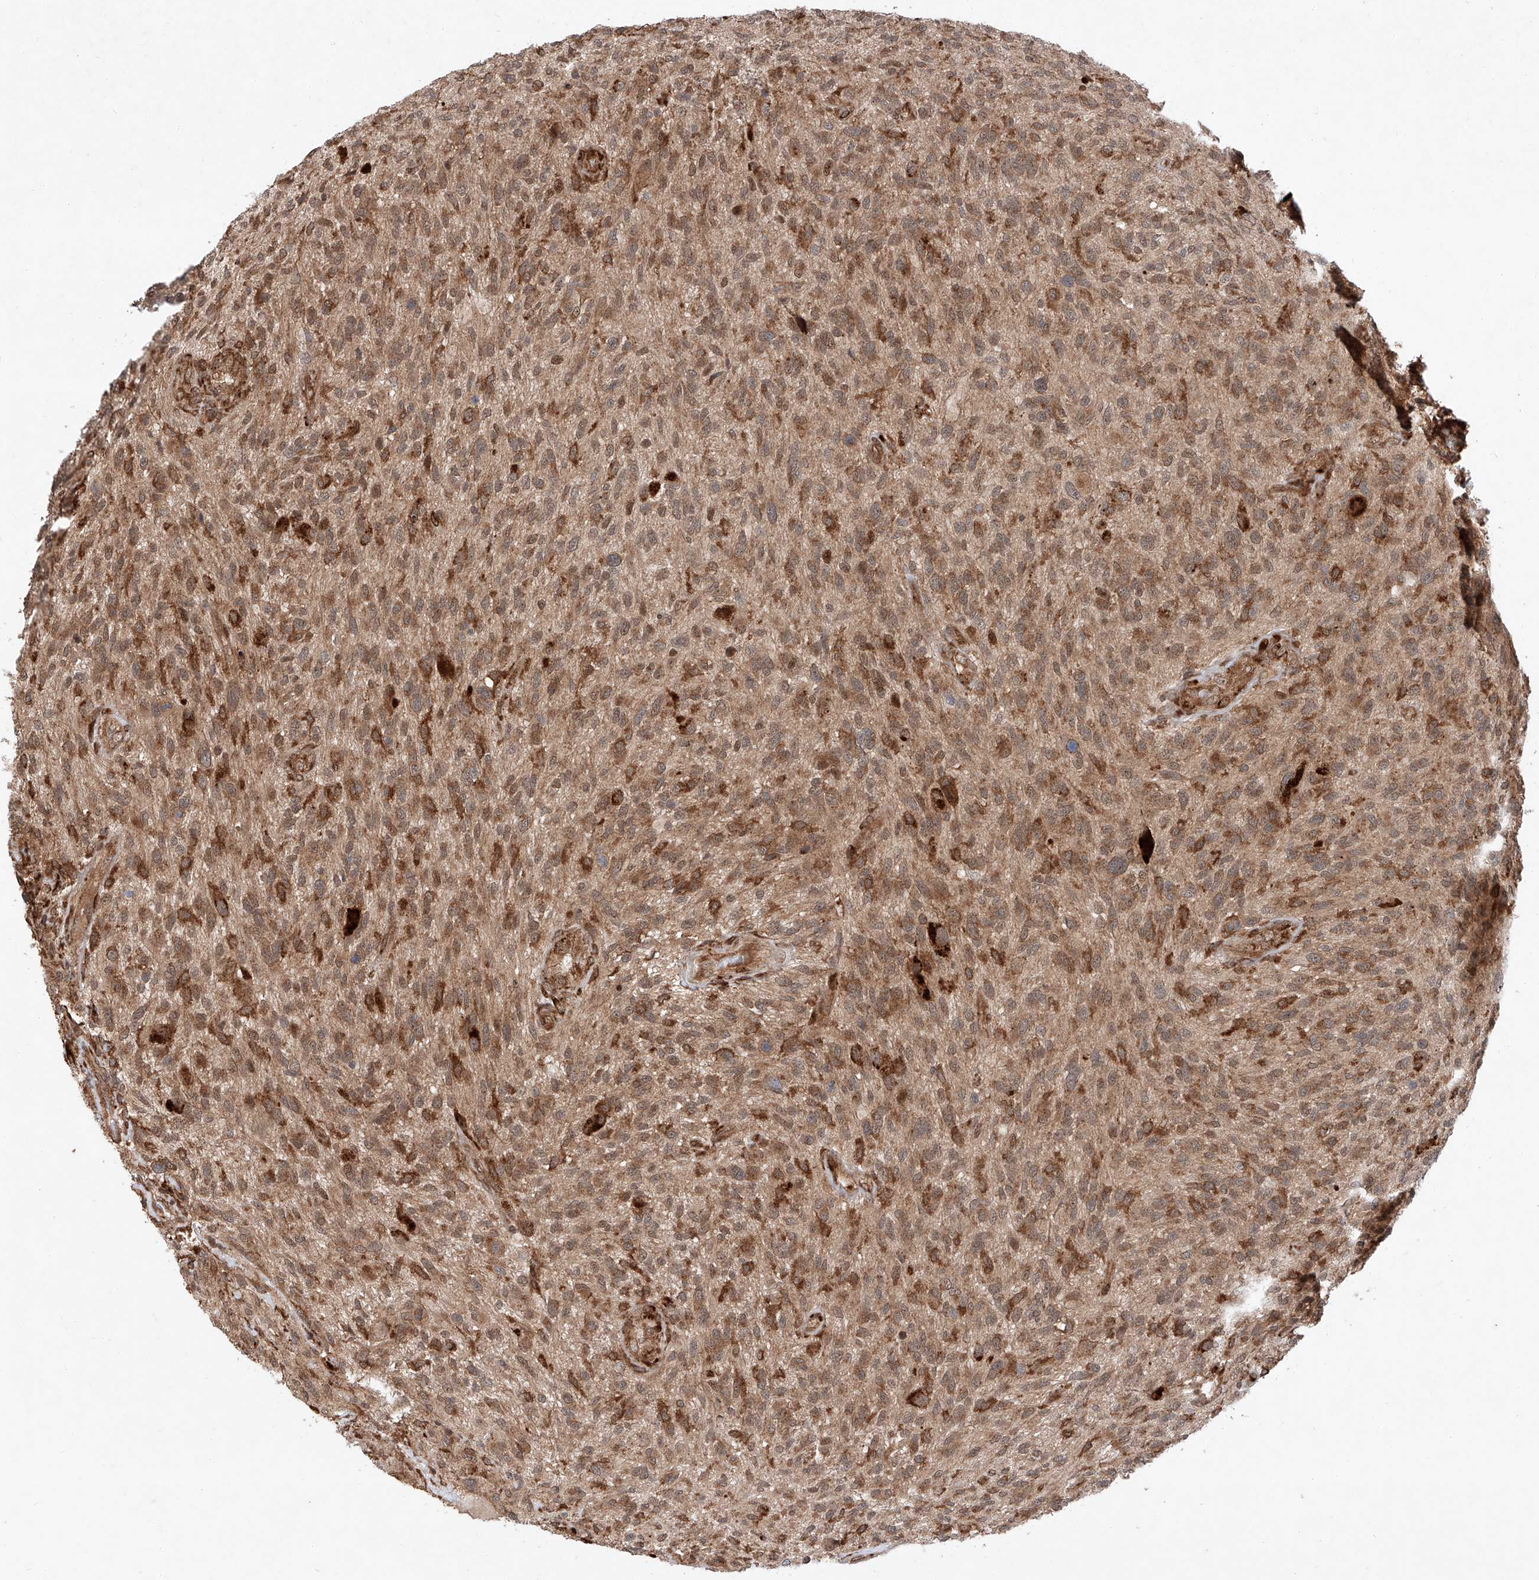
{"staining": {"intensity": "strong", "quantity": "25%-75%", "location": "cytoplasmic/membranous"}, "tissue": "glioma", "cell_type": "Tumor cells", "image_type": "cancer", "snomed": [{"axis": "morphology", "description": "Glioma, malignant, High grade"}, {"axis": "topography", "description": "Brain"}], "caption": "An immunohistochemistry (IHC) photomicrograph of tumor tissue is shown. Protein staining in brown highlights strong cytoplasmic/membranous positivity in glioma within tumor cells.", "gene": "ZFP28", "patient": {"sex": "male", "age": 47}}